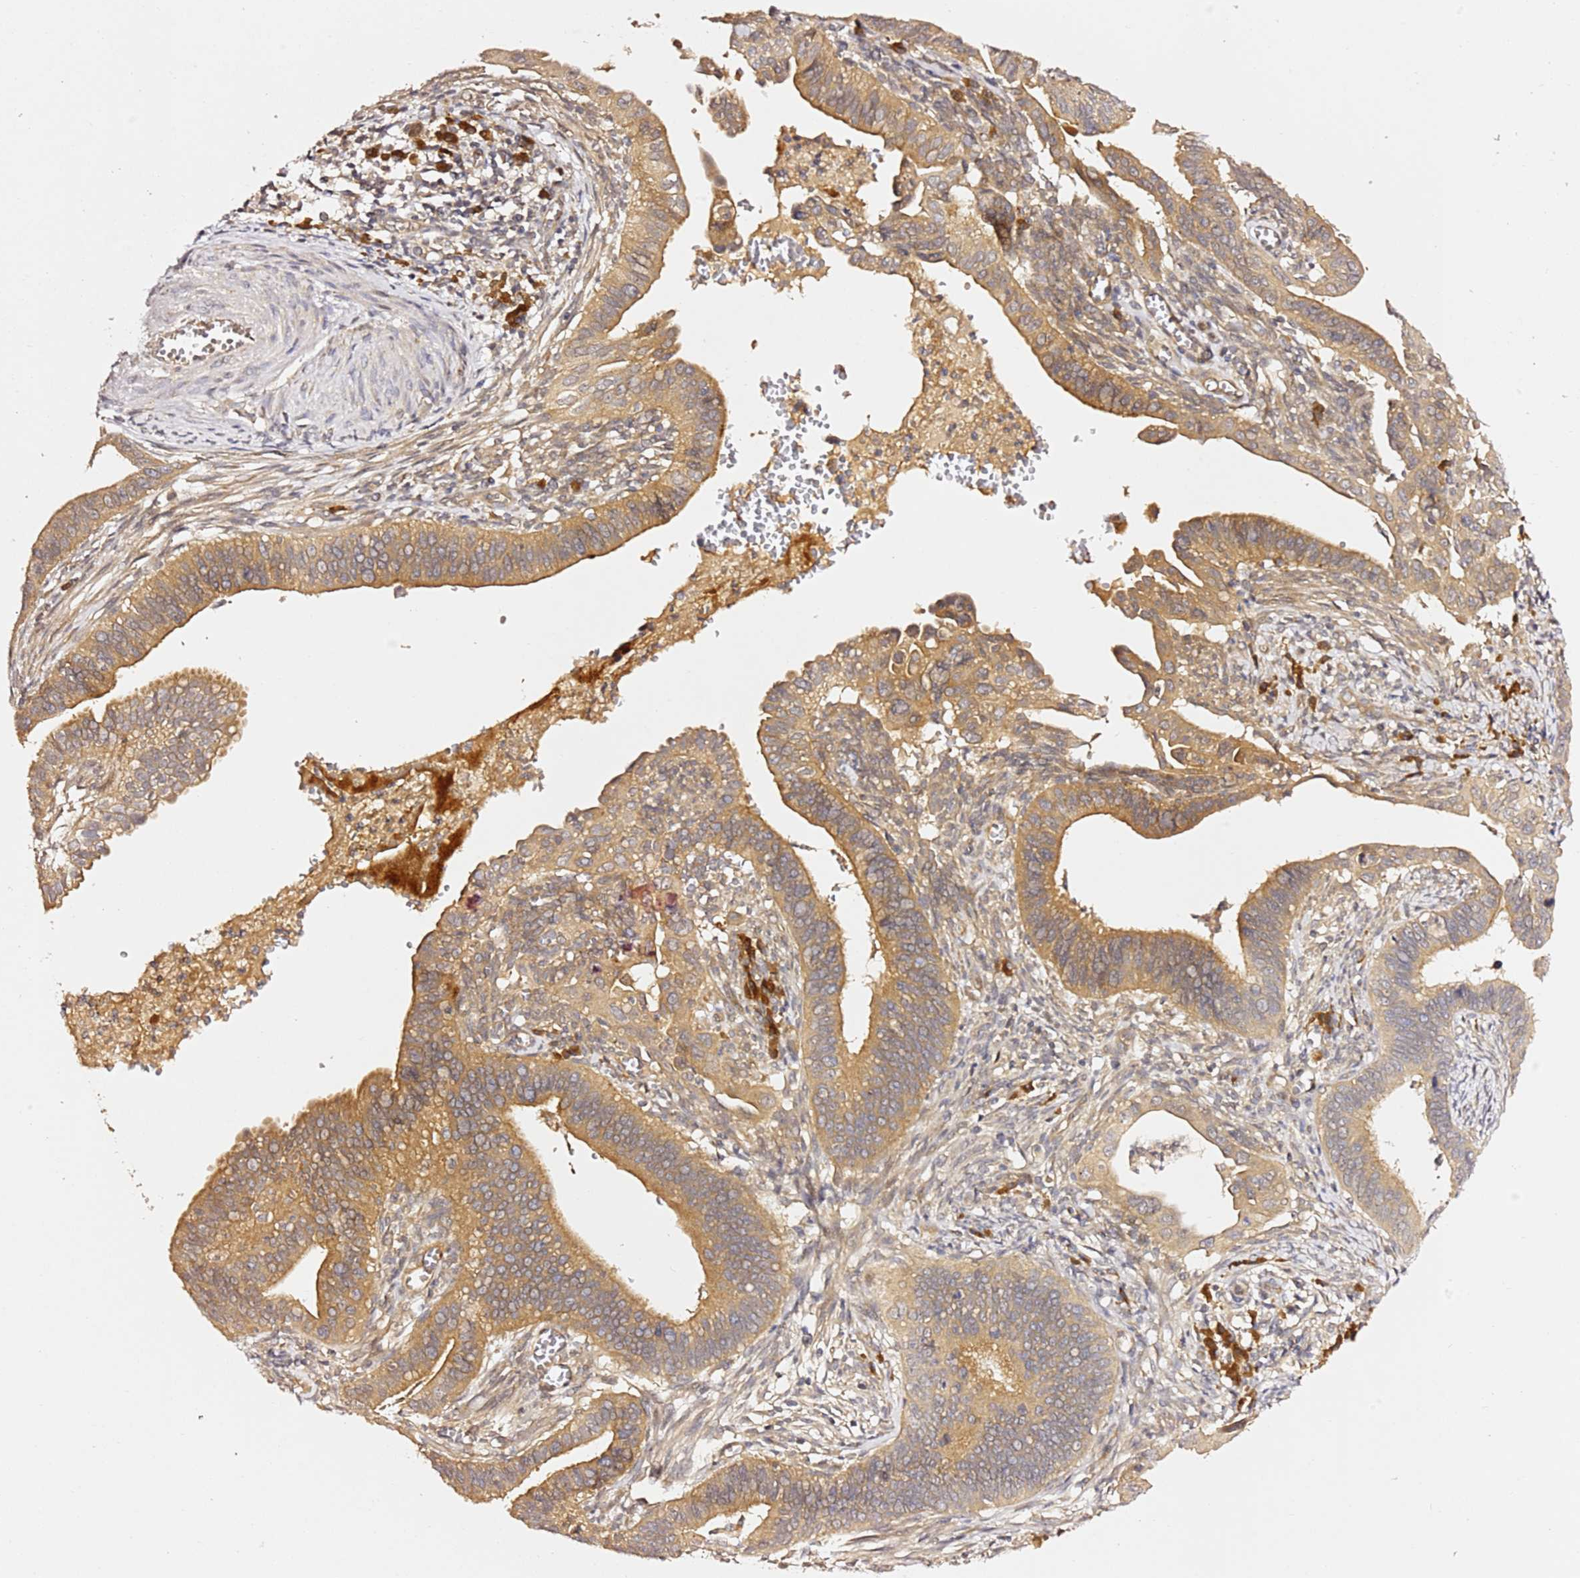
{"staining": {"intensity": "moderate", "quantity": ">75%", "location": "cytoplasmic/membranous"}, "tissue": "cervical cancer", "cell_type": "Tumor cells", "image_type": "cancer", "snomed": [{"axis": "morphology", "description": "Adenocarcinoma, NOS"}, {"axis": "topography", "description": "Cervix"}], "caption": "Cervical cancer stained for a protein (brown) exhibits moderate cytoplasmic/membranous positive expression in about >75% of tumor cells.", "gene": "OSBPL2", "patient": {"sex": "female", "age": 42}}